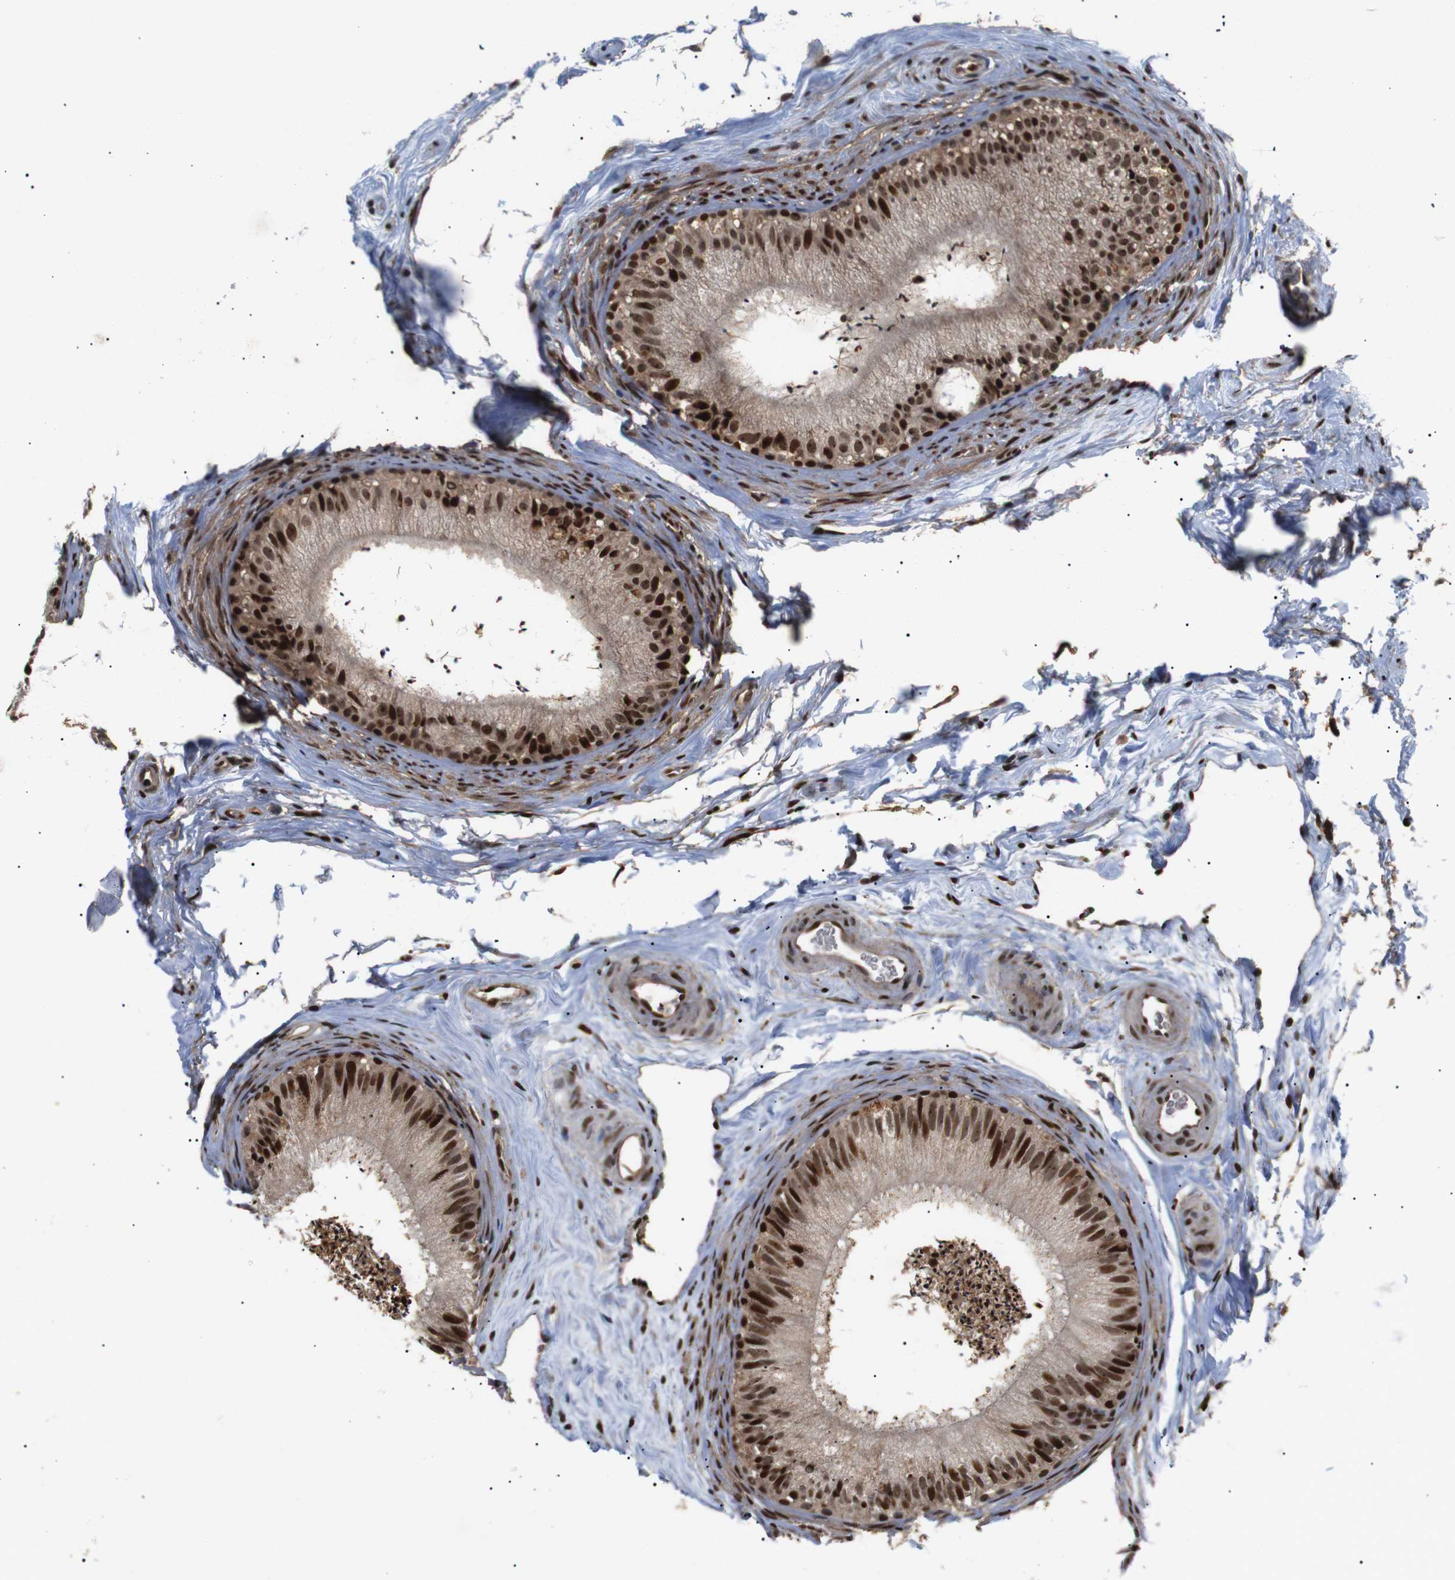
{"staining": {"intensity": "strong", "quantity": ">75%", "location": "cytoplasmic/membranous,nuclear"}, "tissue": "epididymis", "cell_type": "Glandular cells", "image_type": "normal", "snomed": [{"axis": "morphology", "description": "Normal tissue, NOS"}, {"axis": "topography", "description": "Epididymis"}], "caption": "Immunohistochemistry histopathology image of benign epididymis: epididymis stained using IHC displays high levels of strong protein expression localized specifically in the cytoplasmic/membranous,nuclear of glandular cells, appearing as a cytoplasmic/membranous,nuclear brown color.", "gene": "KIF23", "patient": {"sex": "male", "age": 56}}